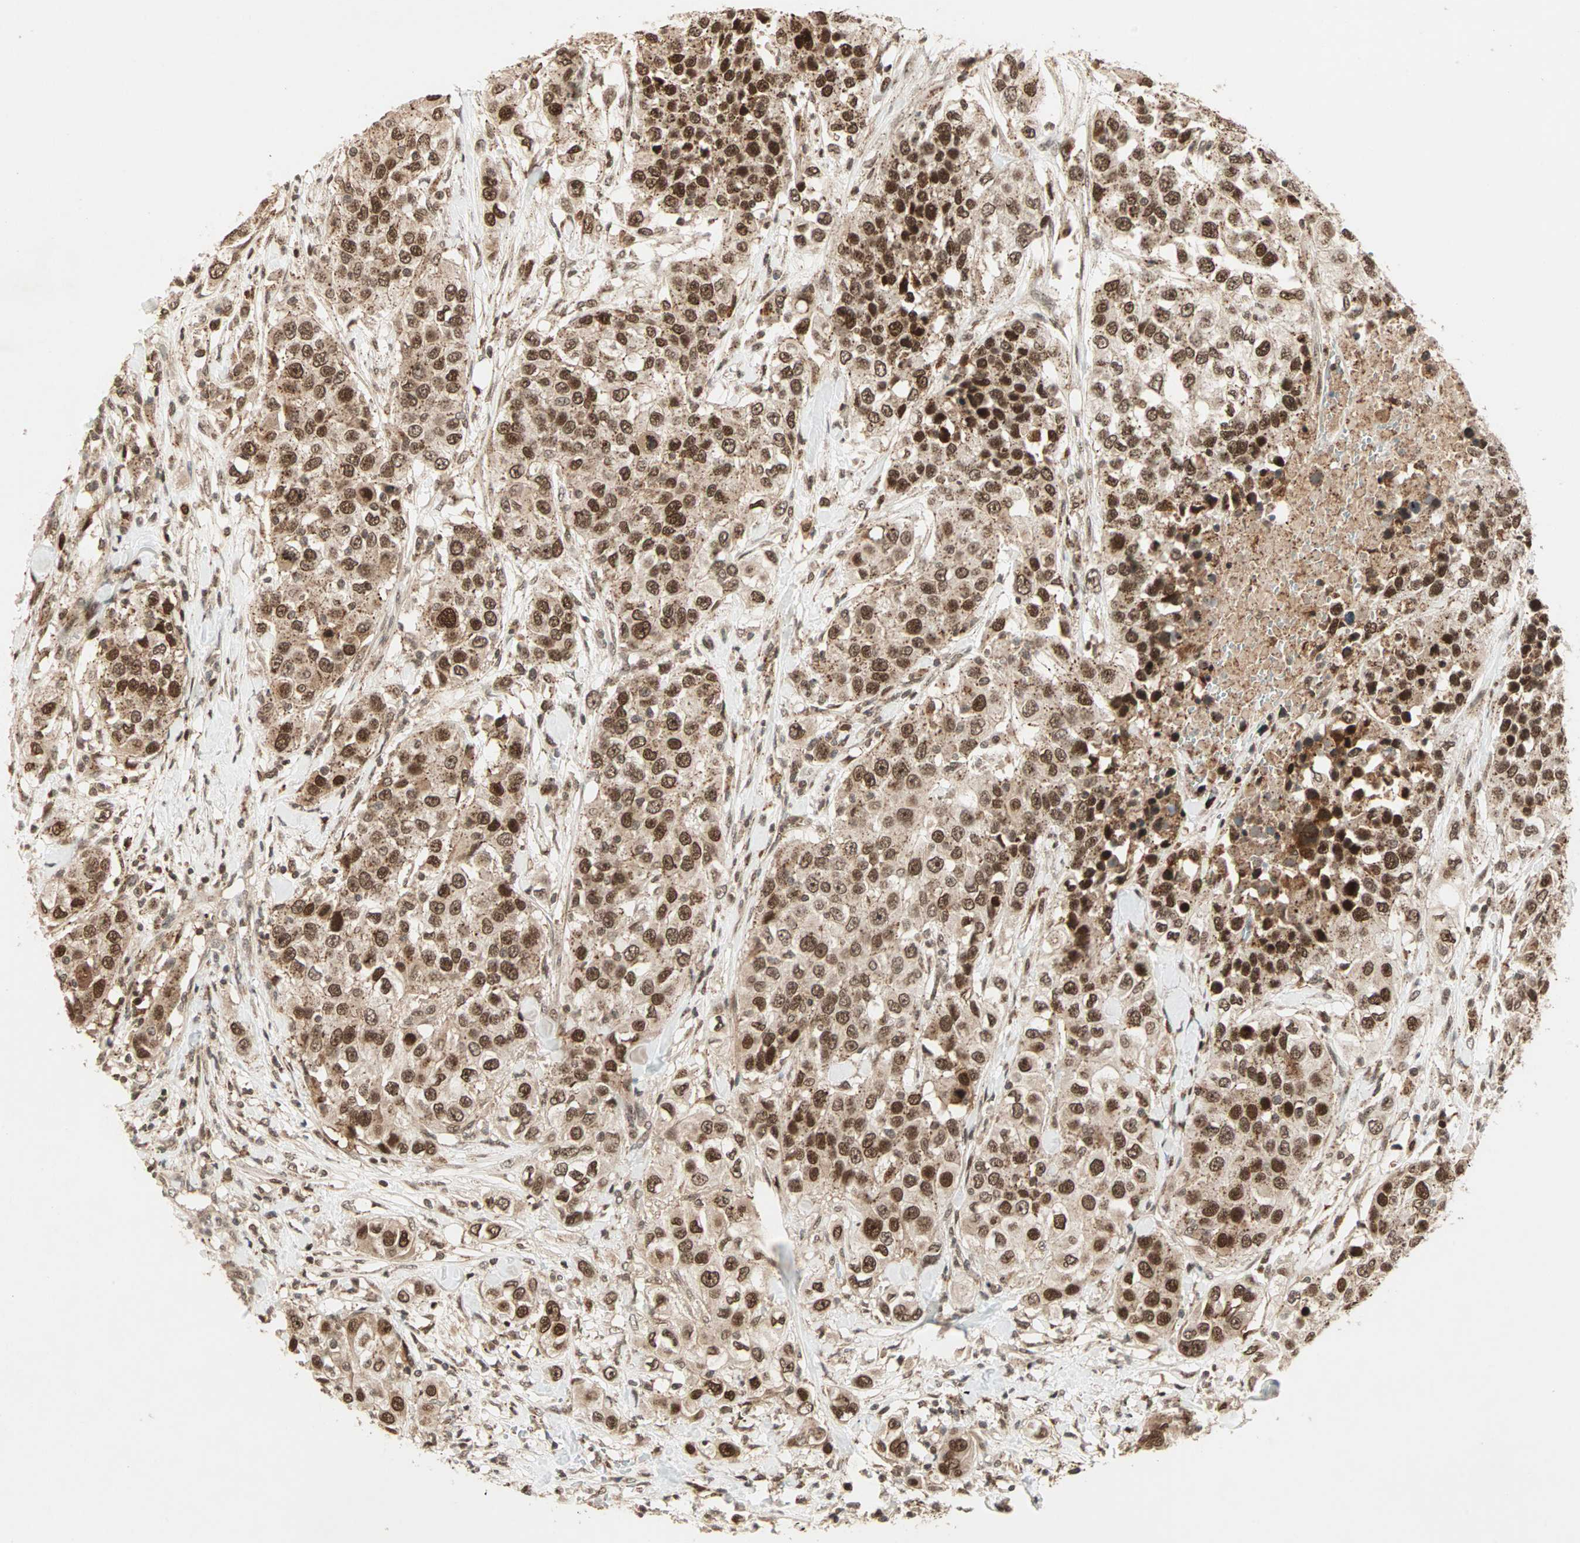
{"staining": {"intensity": "strong", "quantity": ">75%", "location": "cytoplasmic/membranous,nuclear"}, "tissue": "urothelial cancer", "cell_type": "Tumor cells", "image_type": "cancer", "snomed": [{"axis": "morphology", "description": "Urothelial carcinoma, High grade"}, {"axis": "topography", "description": "Urinary bladder"}], "caption": "IHC of high-grade urothelial carcinoma displays high levels of strong cytoplasmic/membranous and nuclear expression in approximately >75% of tumor cells.", "gene": "ZBED9", "patient": {"sex": "female", "age": 80}}